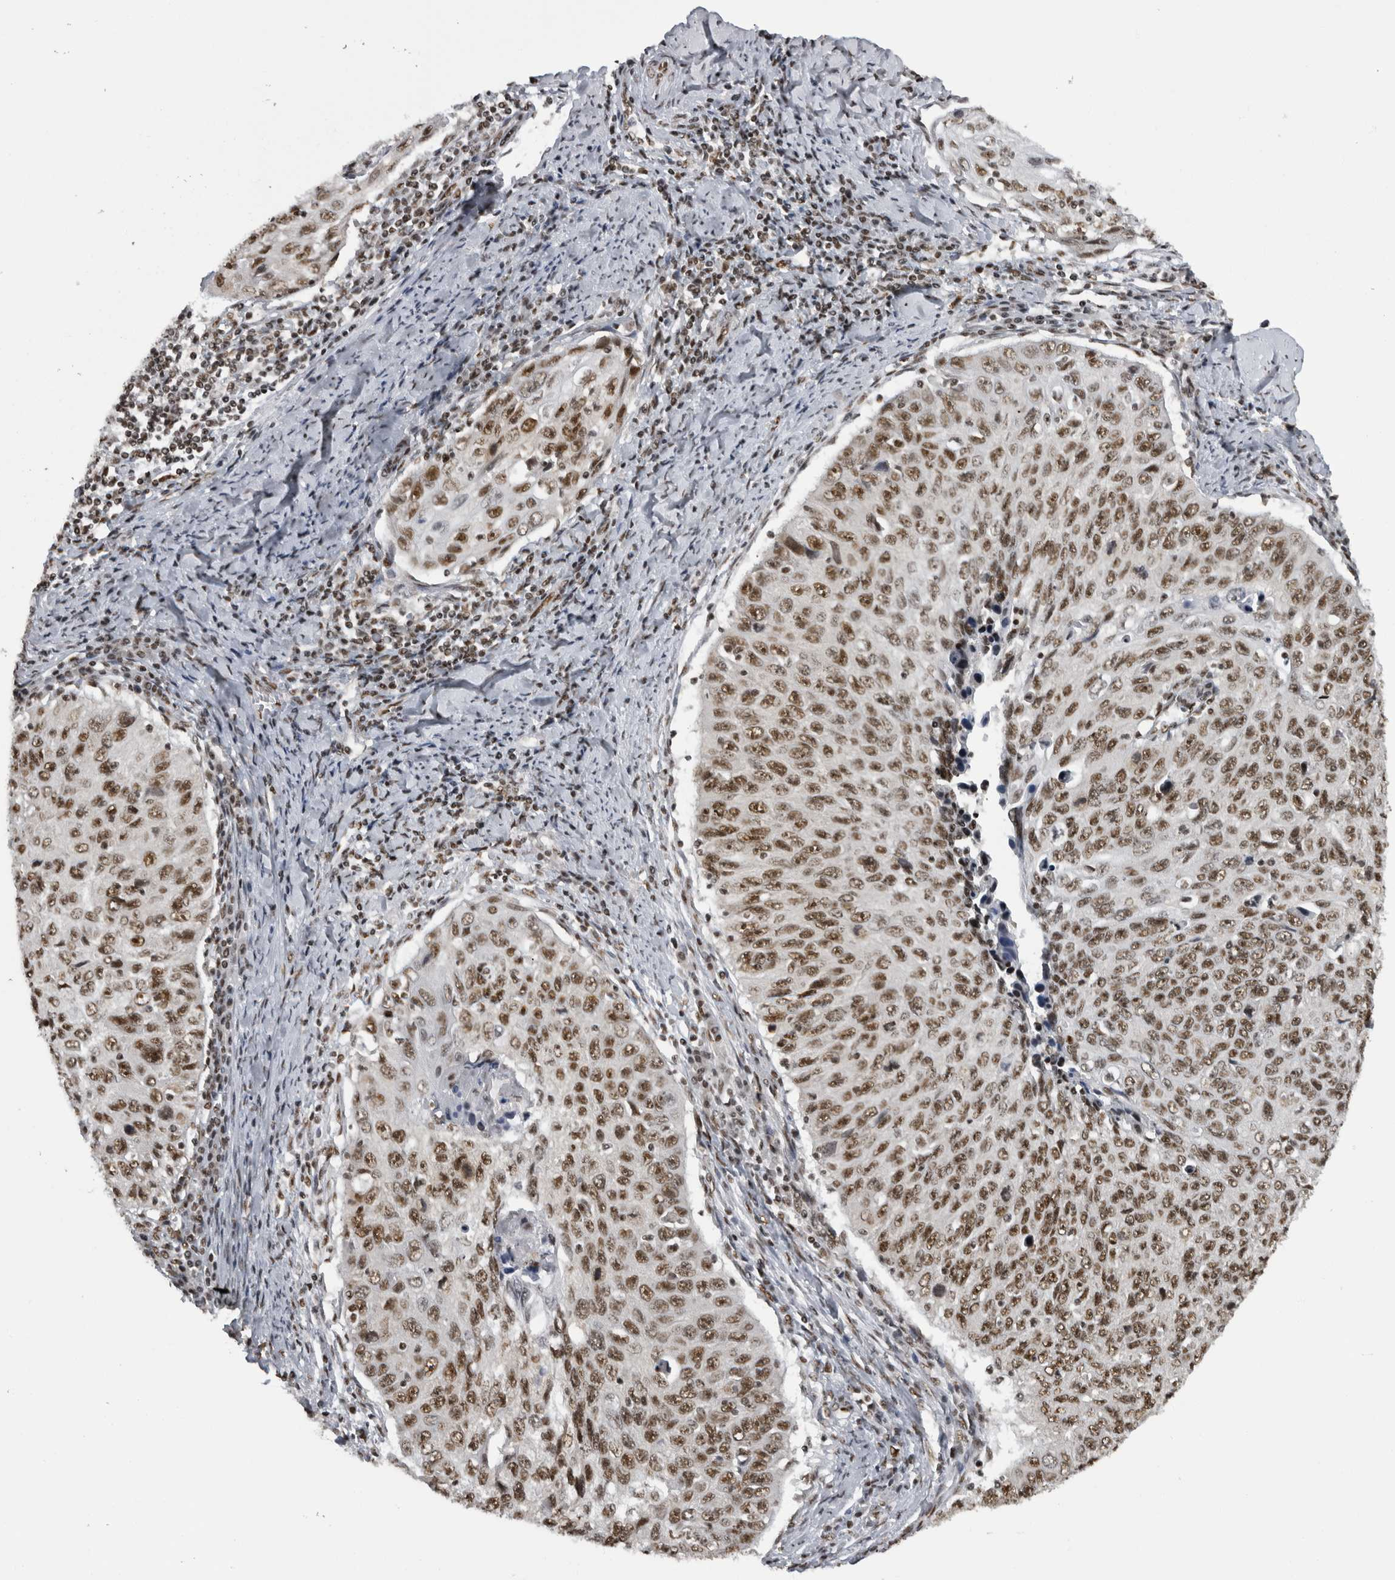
{"staining": {"intensity": "strong", "quantity": ">75%", "location": "nuclear"}, "tissue": "cervical cancer", "cell_type": "Tumor cells", "image_type": "cancer", "snomed": [{"axis": "morphology", "description": "Squamous cell carcinoma, NOS"}, {"axis": "topography", "description": "Cervix"}], "caption": "Protein expression analysis of squamous cell carcinoma (cervical) shows strong nuclear staining in approximately >75% of tumor cells.", "gene": "ZSCAN2", "patient": {"sex": "female", "age": 53}}